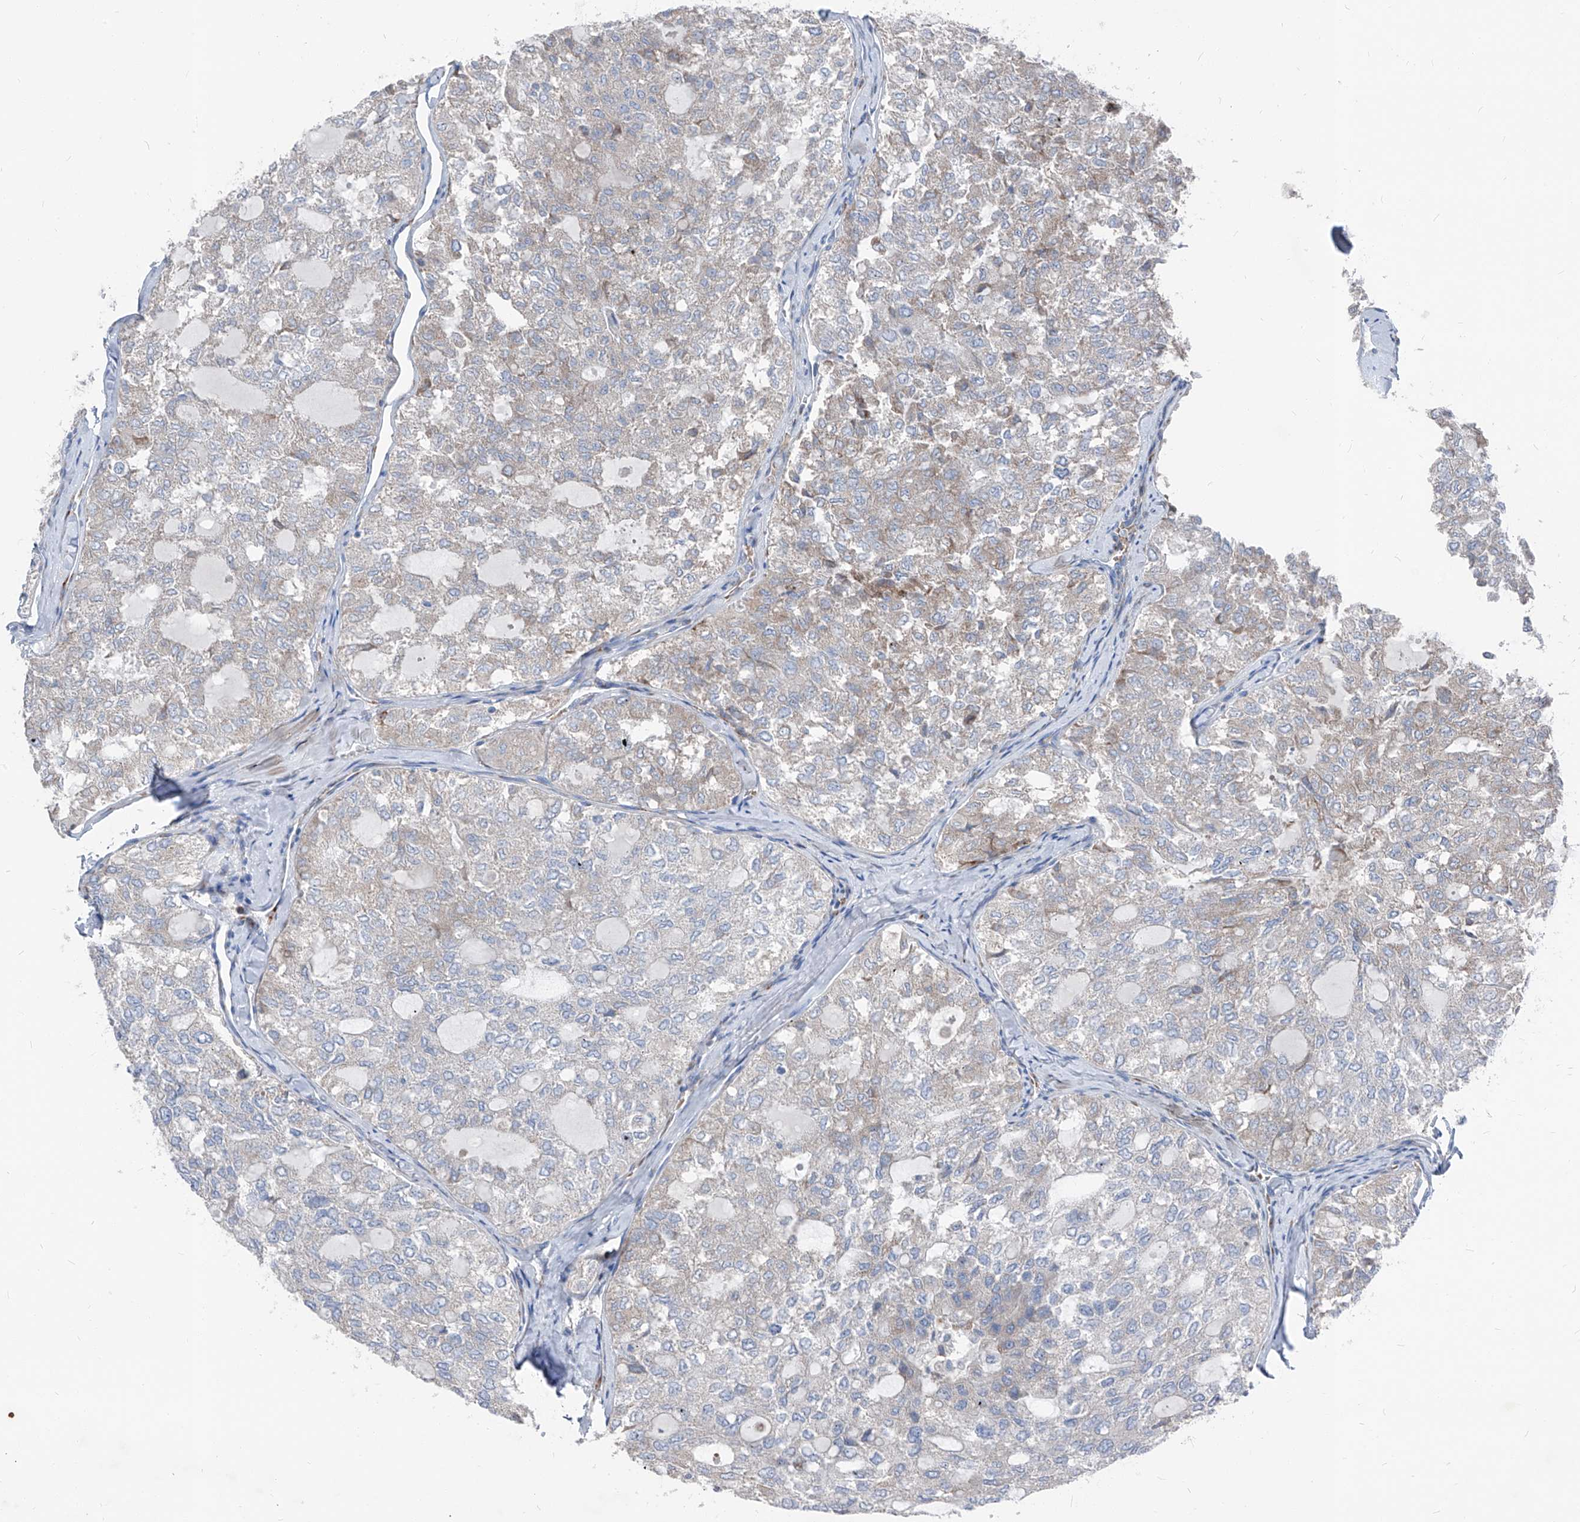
{"staining": {"intensity": "weak", "quantity": "<25%", "location": "cytoplasmic/membranous"}, "tissue": "thyroid cancer", "cell_type": "Tumor cells", "image_type": "cancer", "snomed": [{"axis": "morphology", "description": "Follicular adenoma carcinoma, NOS"}, {"axis": "topography", "description": "Thyroid gland"}], "caption": "The immunohistochemistry (IHC) photomicrograph has no significant positivity in tumor cells of follicular adenoma carcinoma (thyroid) tissue.", "gene": "IFI27", "patient": {"sex": "male", "age": 75}}